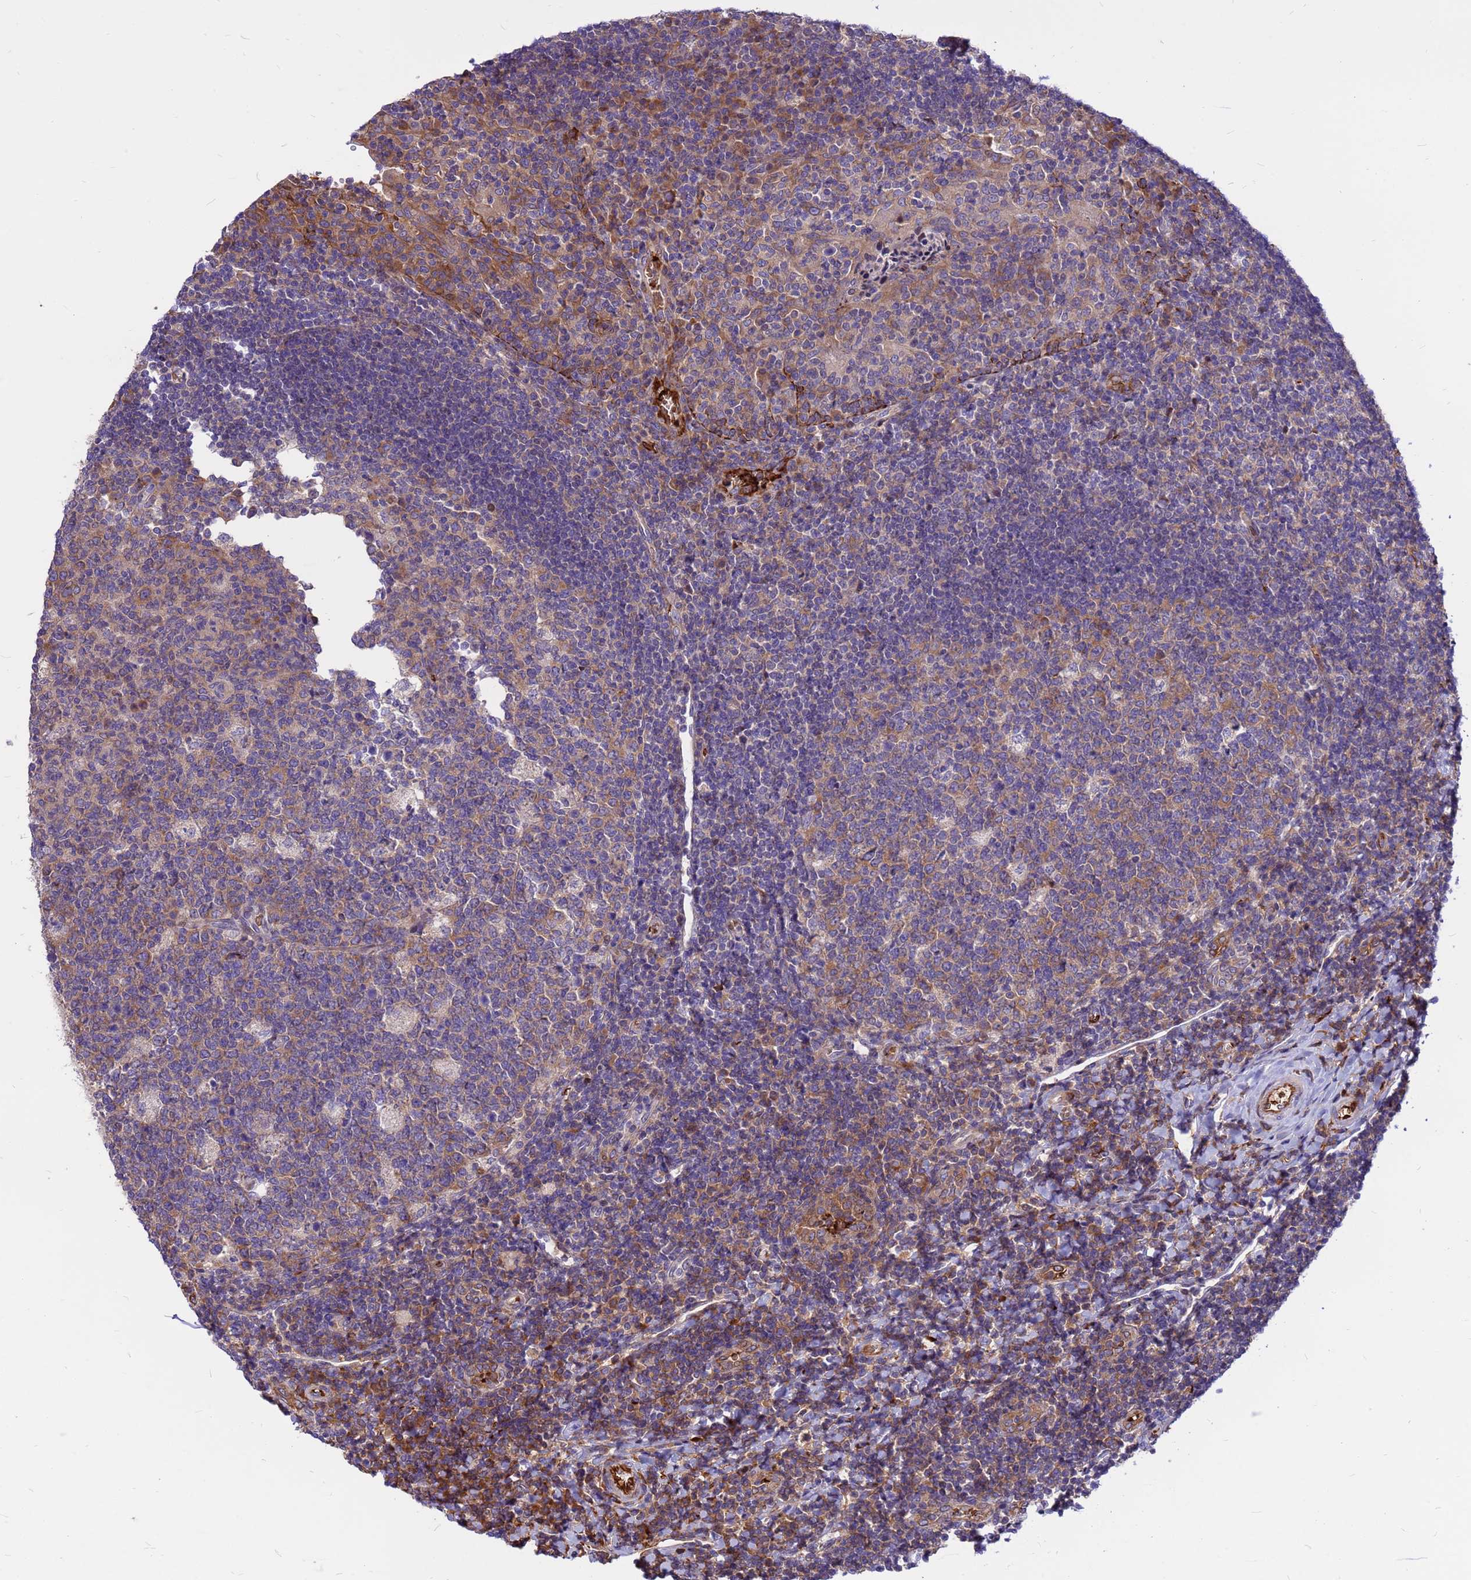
{"staining": {"intensity": "moderate", "quantity": "<25%", "location": "cytoplasmic/membranous"}, "tissue": "tonsil", "cell_type": "Germinal center cells", "image_type": "normal", "snomed": [{"axis": "morphology", "description": "Normal tissue, NOS"}, {"axis": "topography", "description": "Tonsil"}], "caption": "Brown immunohistochemical staining in unremarkable tonsil exhibits moderate cytoplasmic/membranous expression in about <25% of germinal center cells. The staining was performed using DAB to visualize the protein expression in brown, while the nuclei were stained in blue with hematoxylin (Magnification: 20x).", "gene": "ZNF669", "patient": {"sex": "male", "age": 17}}